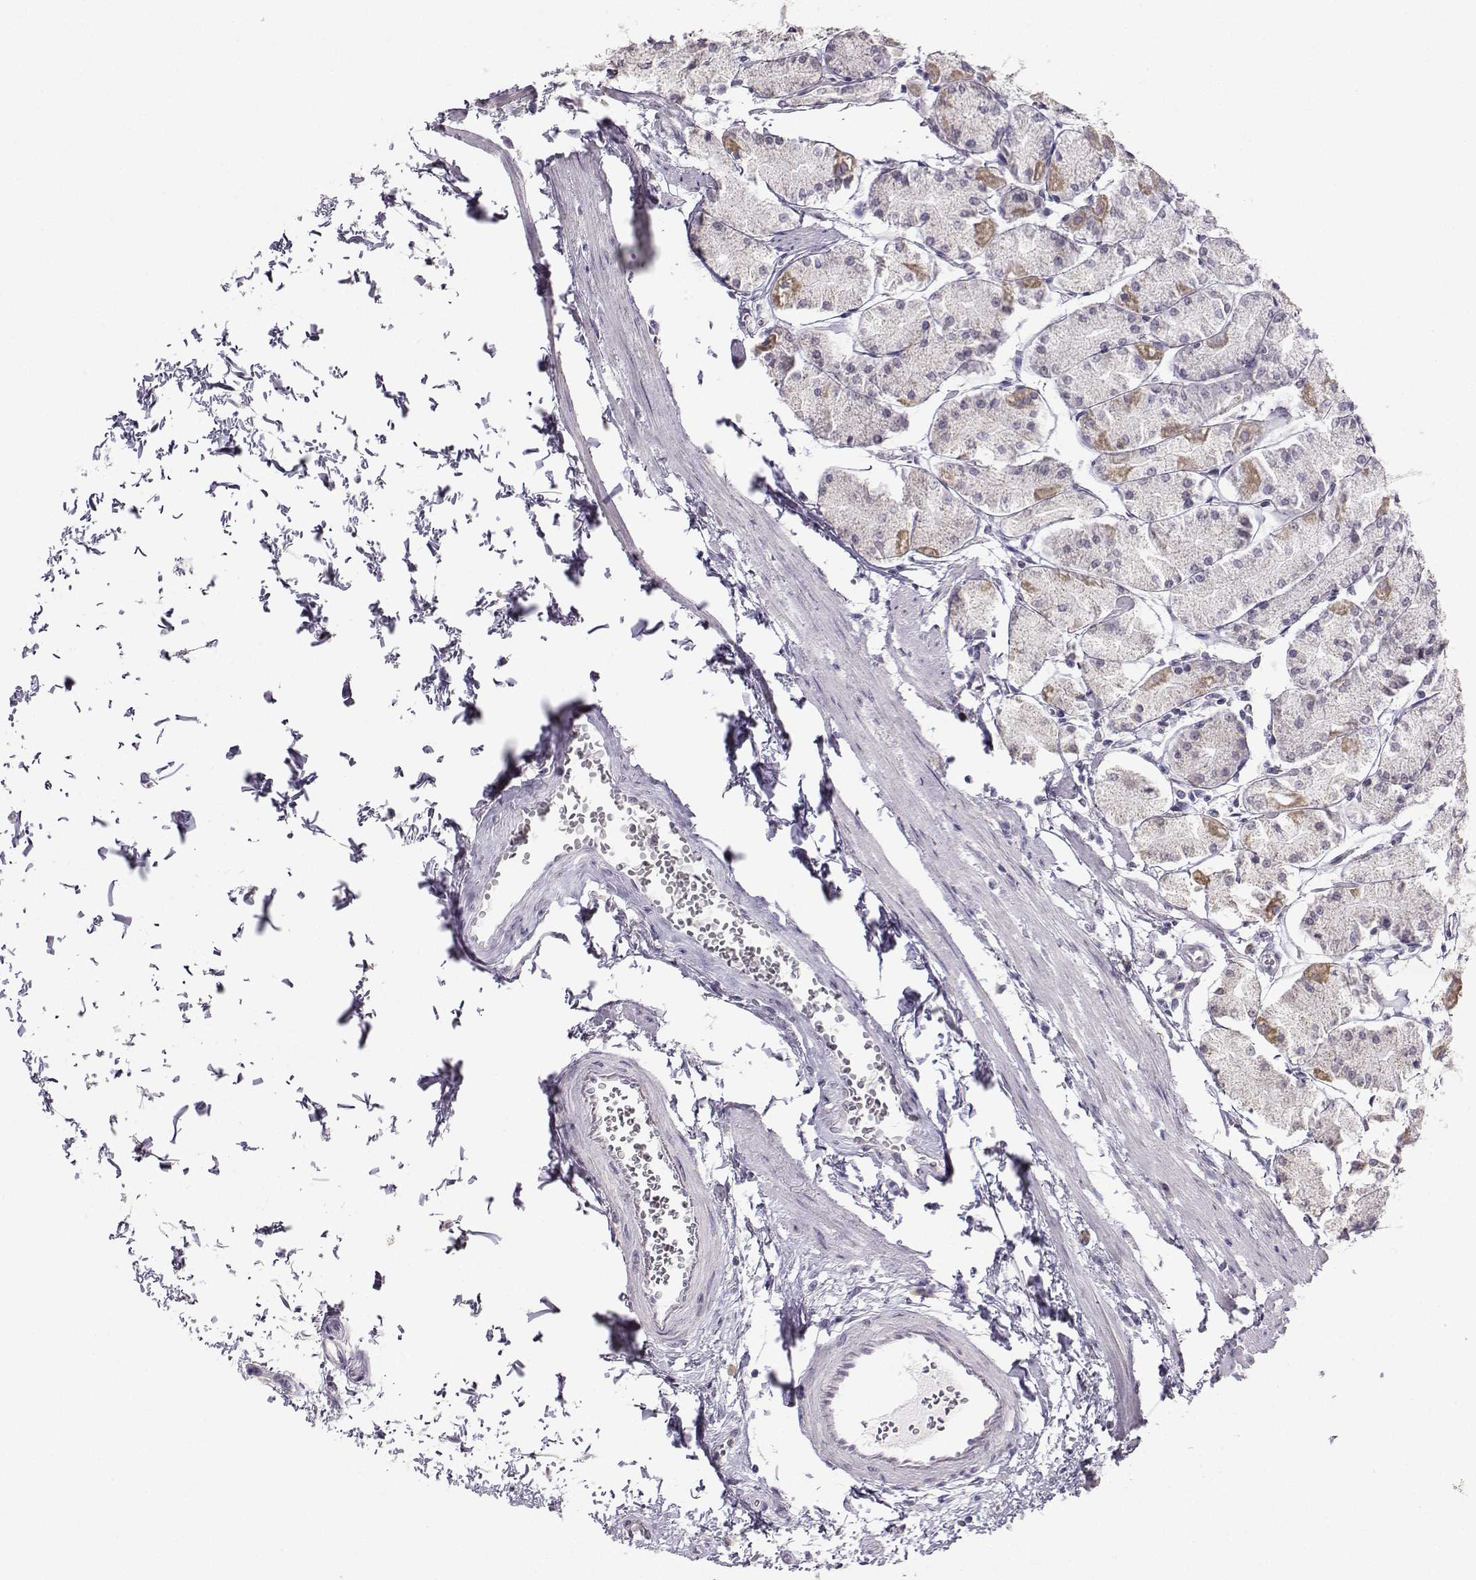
{"staining": {"intensity": "moderate", "quantity": "<25%", "location": "cytoplasmic/membranous"}, "tissue": "stomach", "cell_type": "Glandular cells", "image_type": "normal", "snomed": [{"axis": "morphology", "description": "Normal tissue, NOS"}, {"axis": "topography", "description": "Stomach, upper"}], "caption": "Stomach stained with a brown dye demonstrates moderate cytoplasmic/membranous positive staining in about <25% of glandular cells.", "gene": "AVP", "patient": {"sex": "male", "age": 60}}